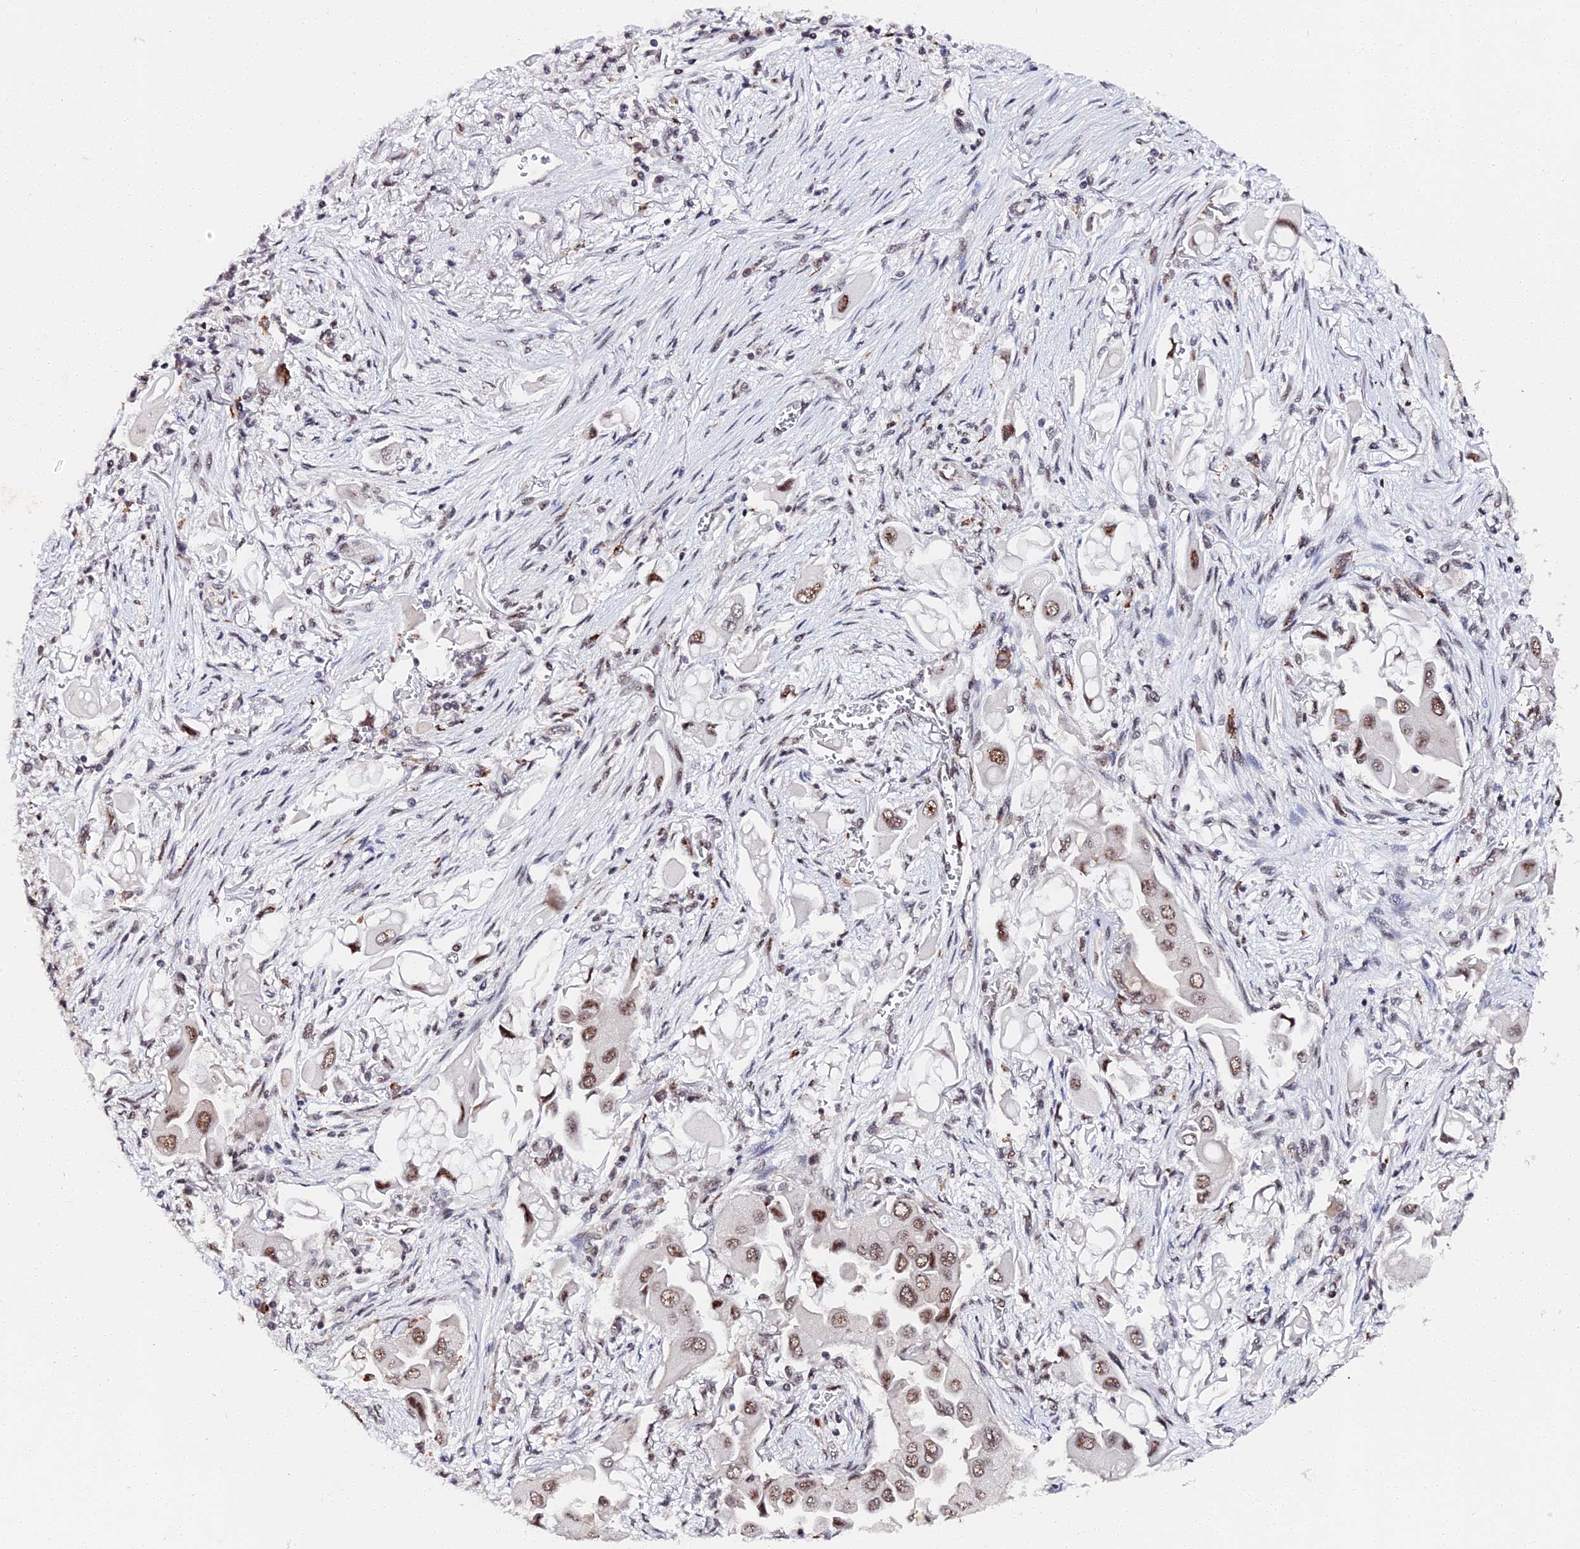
{"staining": {"intensity": "moderate", "quantity": ">75%", "location": "nuclear"}, "tissue": "lung cancer", "cell_type": "Tumor cells", "image_type": "cancer", "snomed": [{"axis": "morphology", "description": "Adenocarcinoma, NOS"}, {"axis": "topography", "description": "Lung"}], "caption": "Immunohistochemistry (IHC) micrograph of neoplastic tissue: adenocarcinoma (lung) stained using immunohistochemistry shows medium levels of moderate protein expression localized specifically in the nuclear of tumor cells, appearing as a nuclear brown color.", "gene": "MAGOHB", "patient": {"sex": "female", "age": 76}}